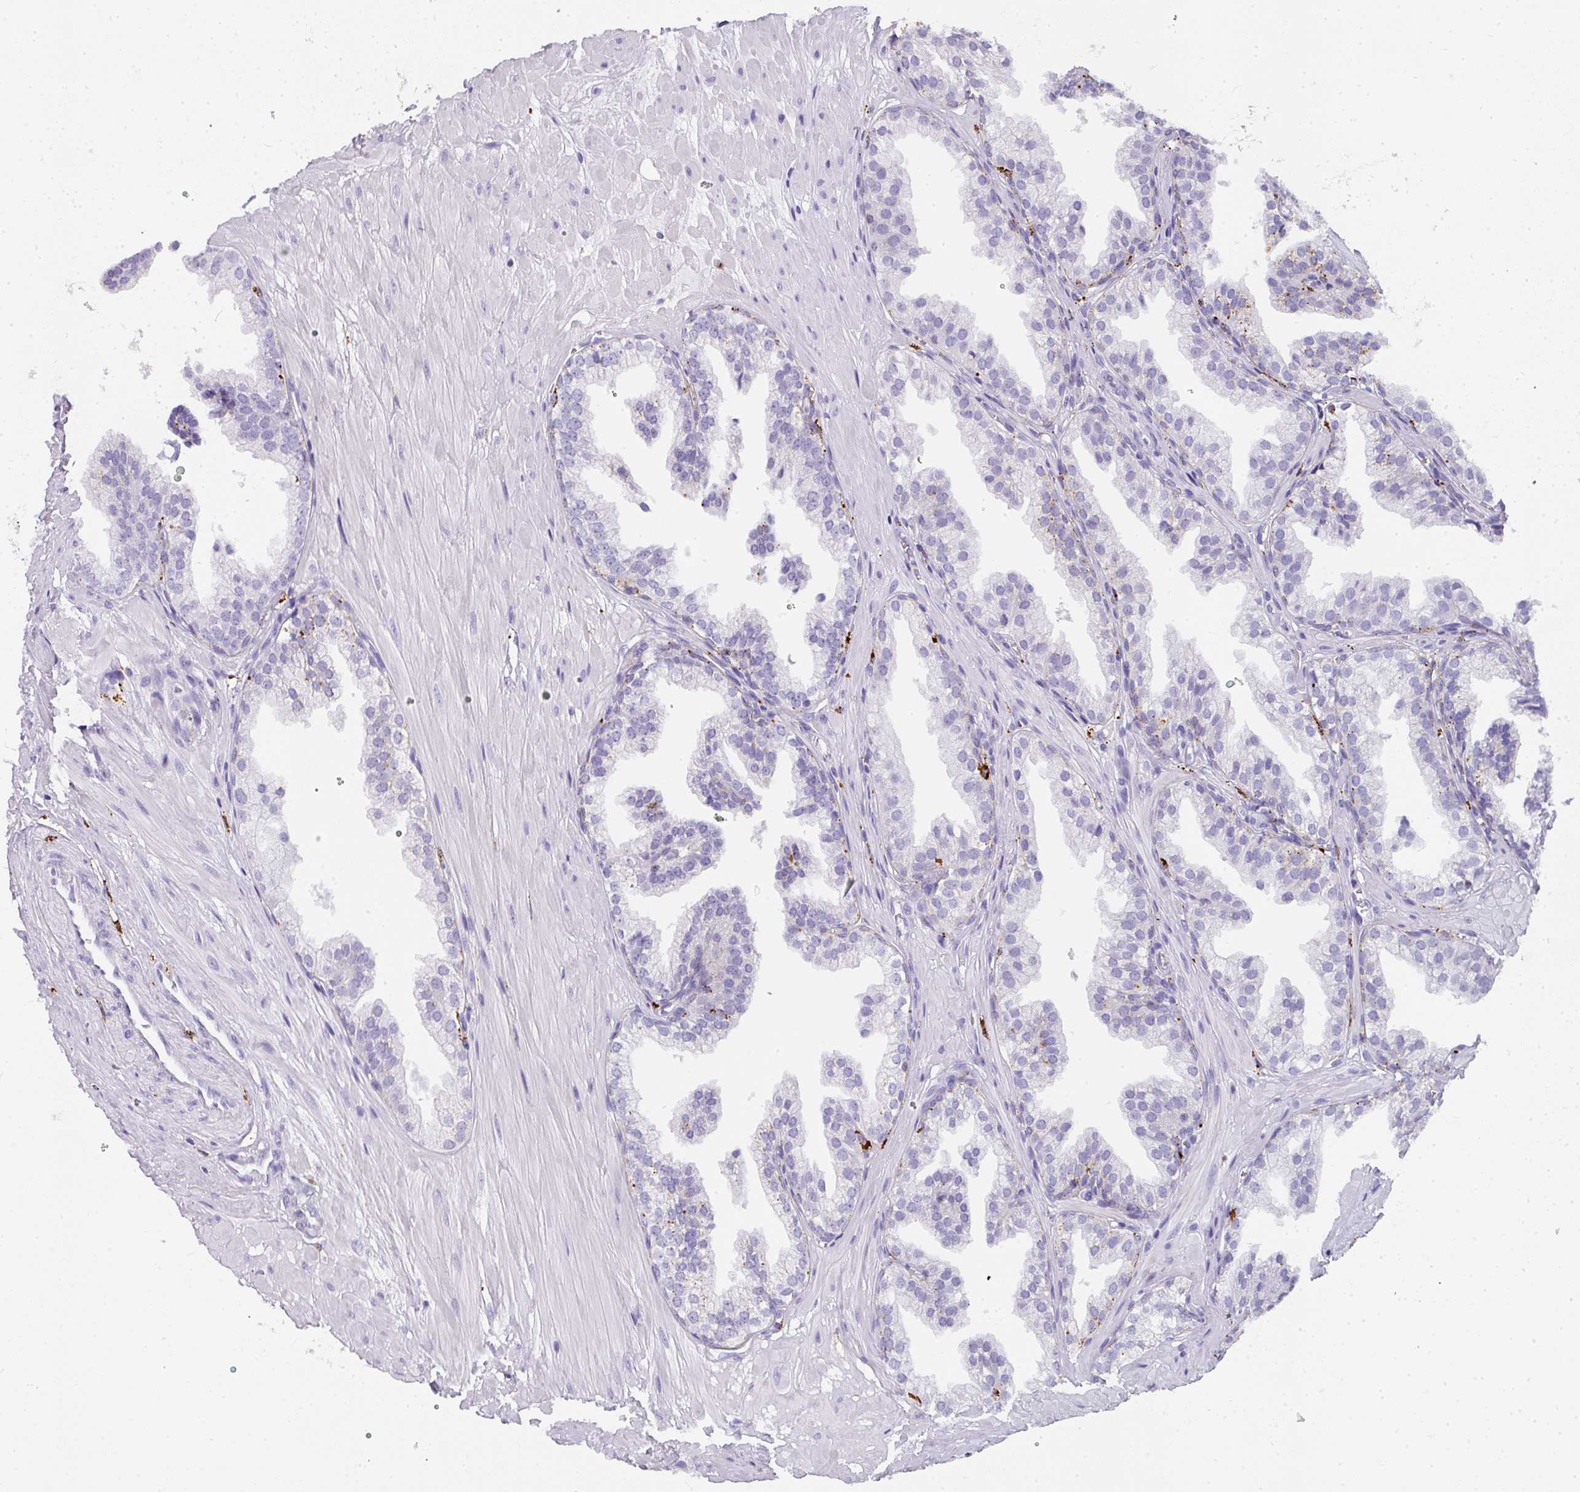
{"staining": {"intensity": "moderate", "quantity": "25%-75%", "location": "cytoplasmic/membranous"}, "tissue": "prostate", "cell_type": "Glandular cells", "image_type": "normal", "snomed": [{"axis": "morphology", "description": "Normal tissue, NOS"}, {"axis": "topography", "description": "Prostate"}, {"axis": "topography", "description": "Peripheral nerve tissue"}], "caption": "Protein staining of benign prostate displays moderate cytoplasmic/membranous positivity in approximately 25%-75% of glandular cells. Ihc stains the protein of interest in brown and the nuclei are stained blue.", "gene": "MMACHC", "patient": {"sex": "male", "age": 55}}